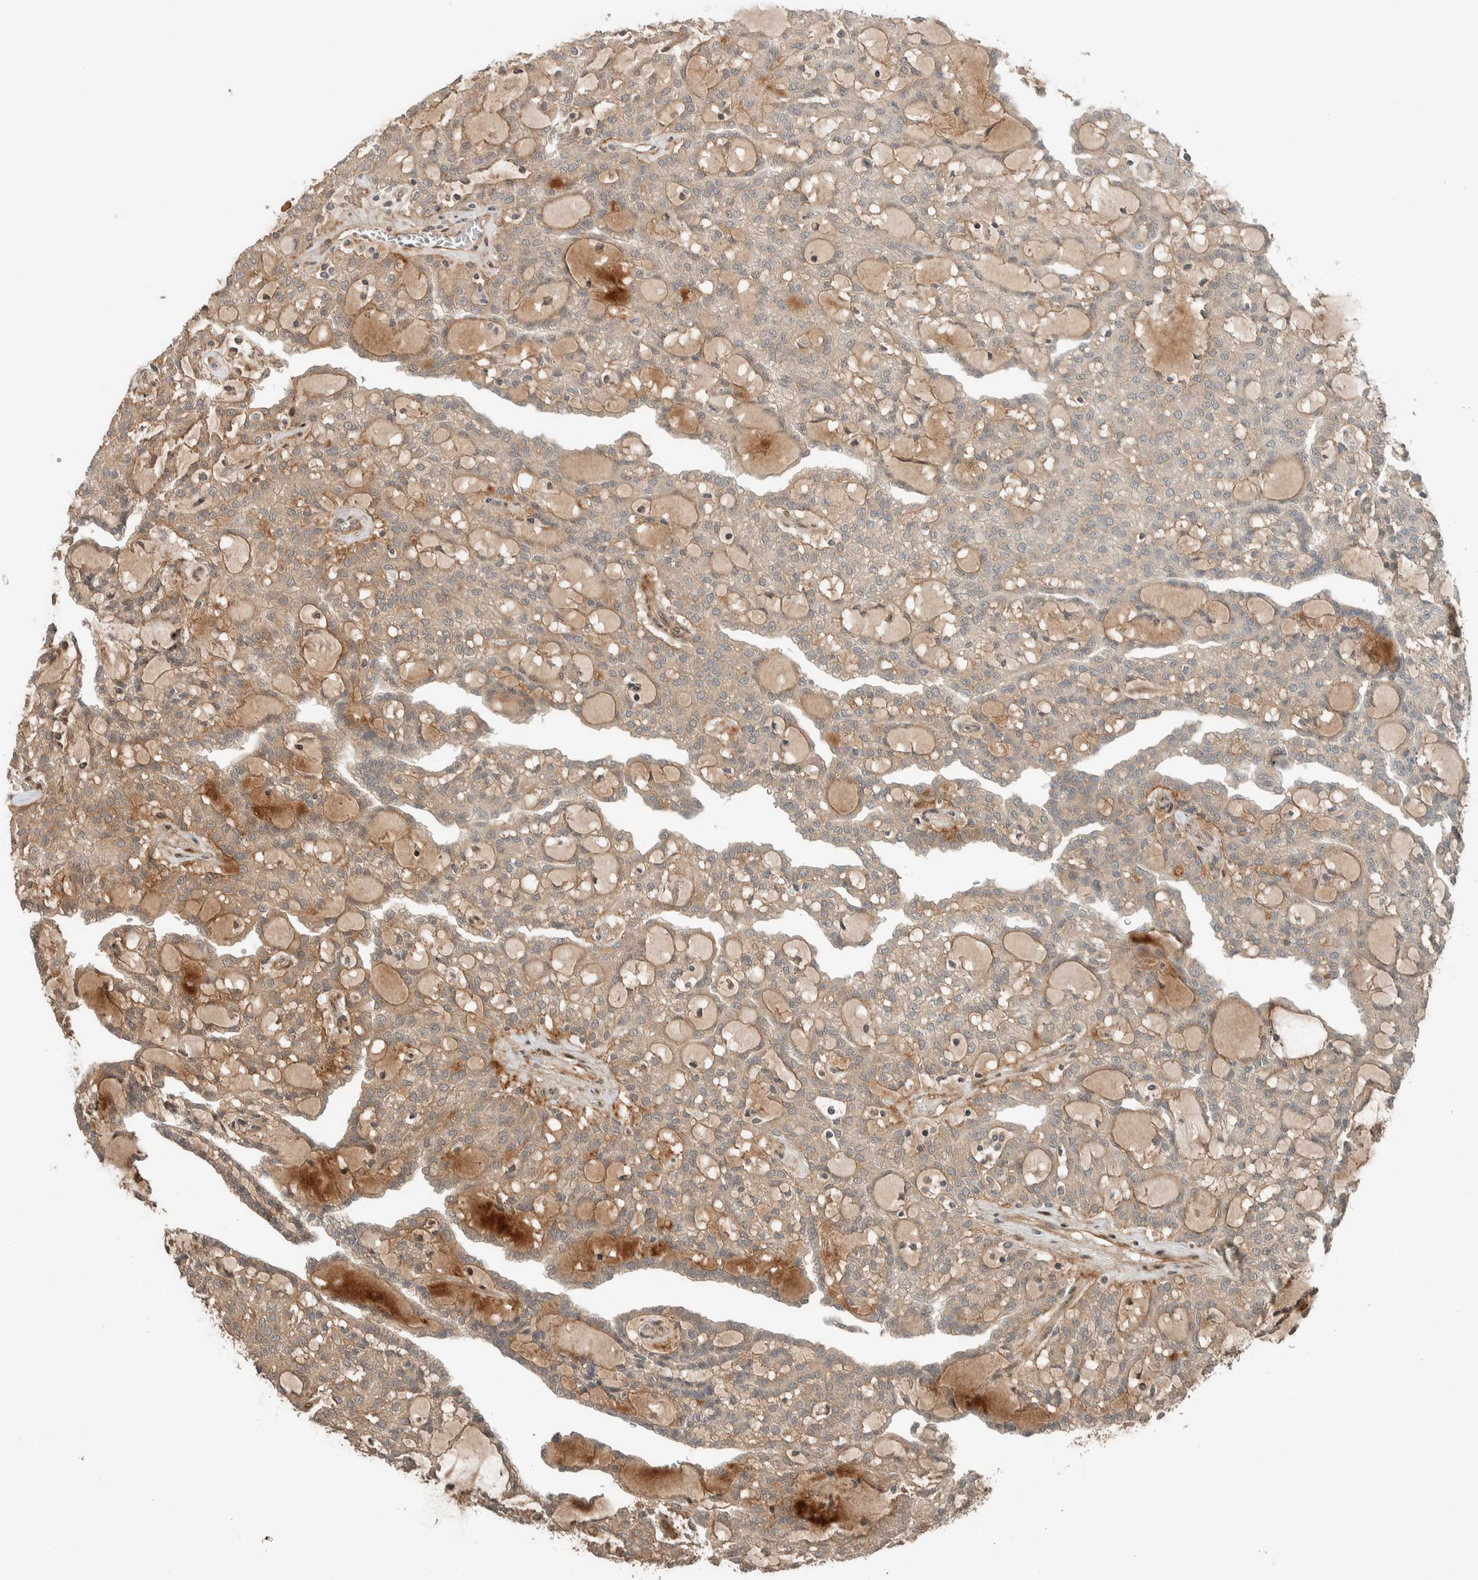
{"staining": {"intensity": "weak", "quantity": ">75%", "location": "cytoplasmic/membranous"}, "tissue": "renal cancer", "cell_type": "Tumor cells", "image_type": "cancer", "snomed": [{"axis": "morphology", "description": "Adenocarcinoma, NOS"}, {"axis": "topography", "description": "Kidney"}], "caption": "Human renal cancer (adenocarcinoma) stained with a protein marker reveals weak staining in tumor cells.", "gene": "STXBP4", "patient": {"sex": "male", "age": 63}}